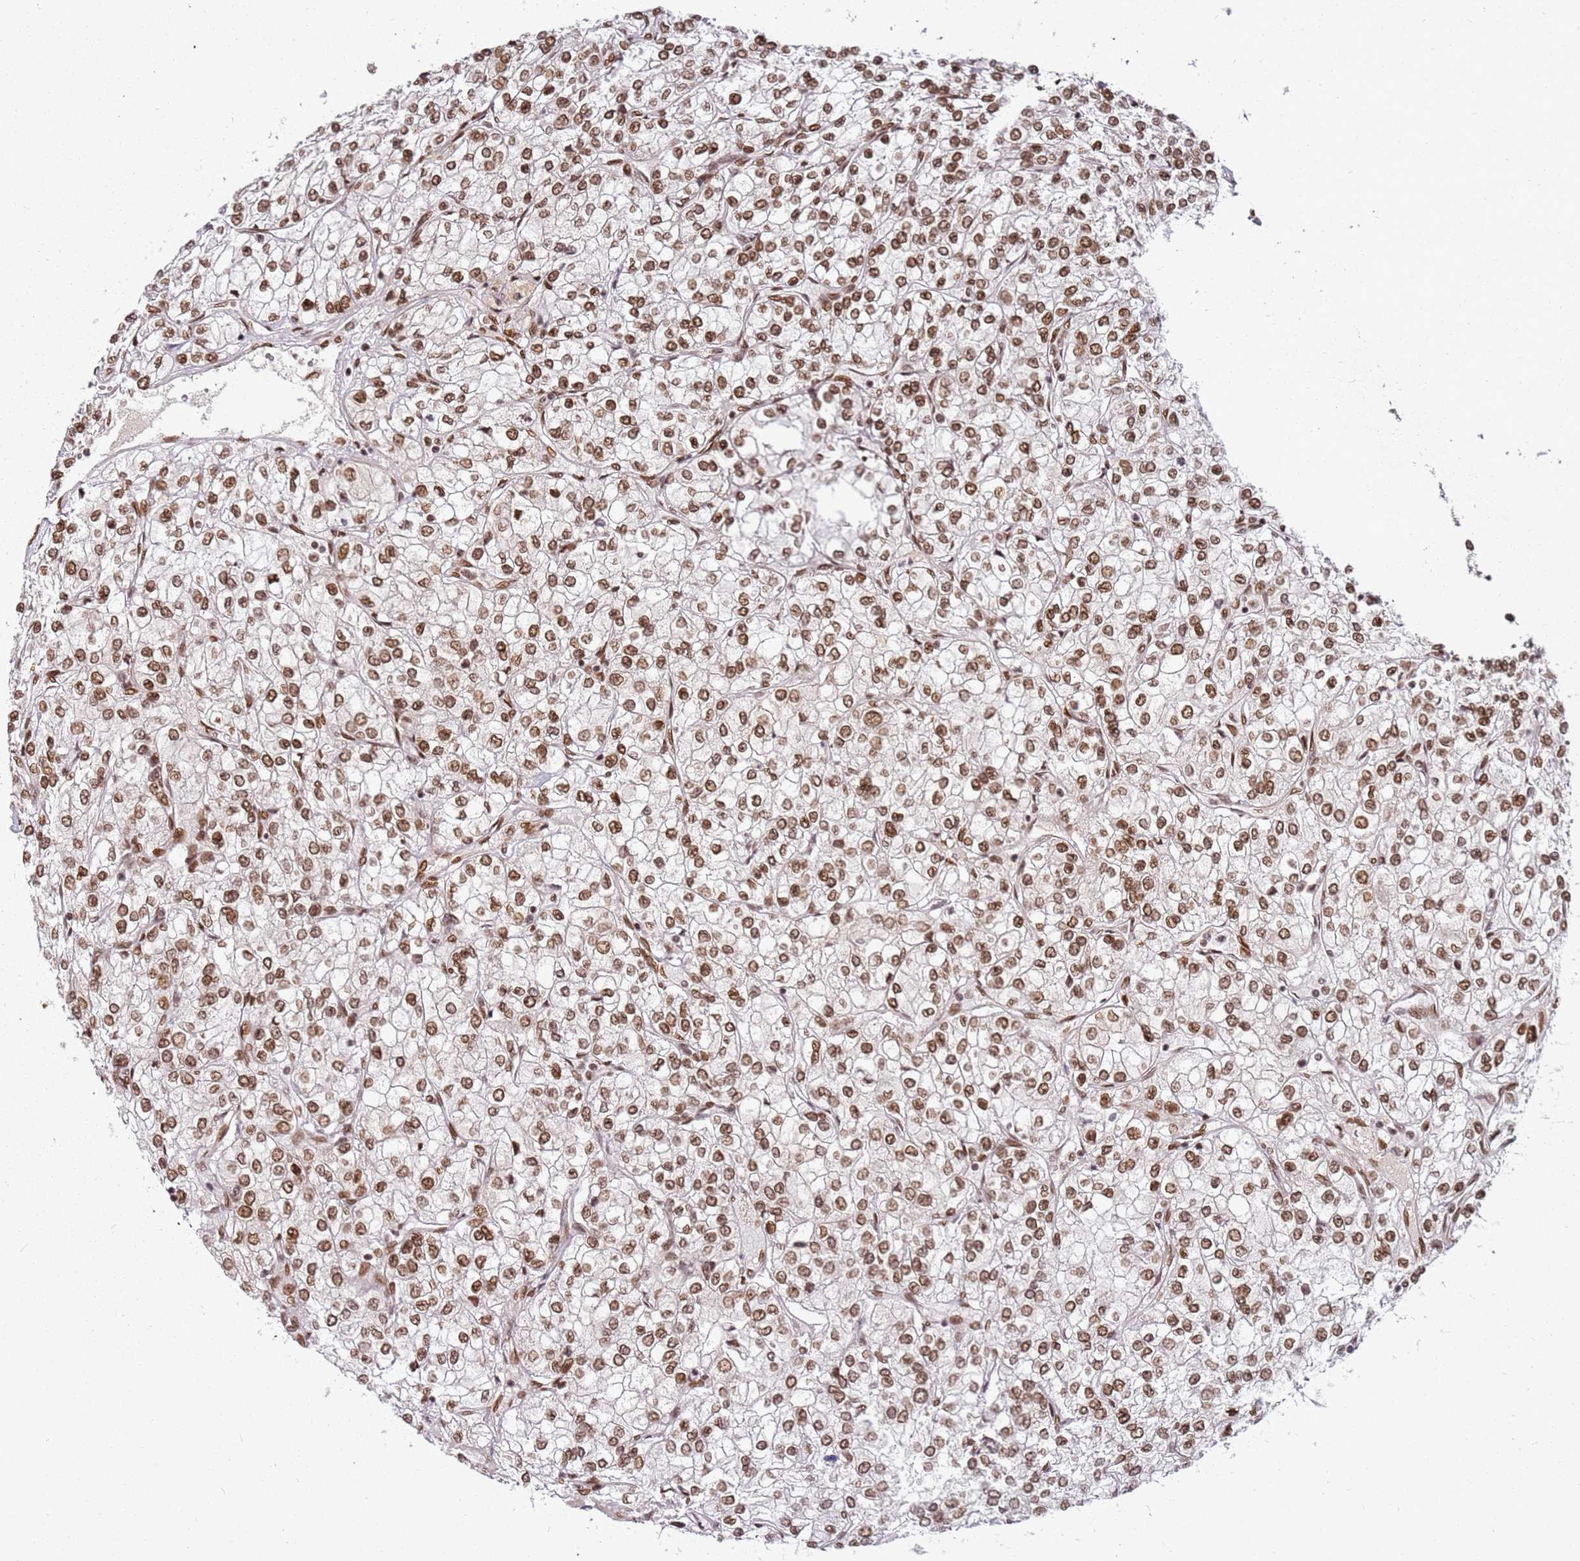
{"staining": {"intensity": "moderate", "quantity": ">75%", "location": "nuclear"}, "tissue": "renal cancer", "cell_type": "Tumor cells", "image_type": "cancer", "snomed": [{"axis": "morphology", "description": "Adenocarcinoma, NOS"}, {"axis": "topography", "description": "Kidney"}], "caption": "The photomicrograph displays staining of renal cancer, revealing moderate nuclear protein expression (brown color) within tumor cells.", "gene": "TENT4A", "patient": {"sex": "male", "age": 80}}